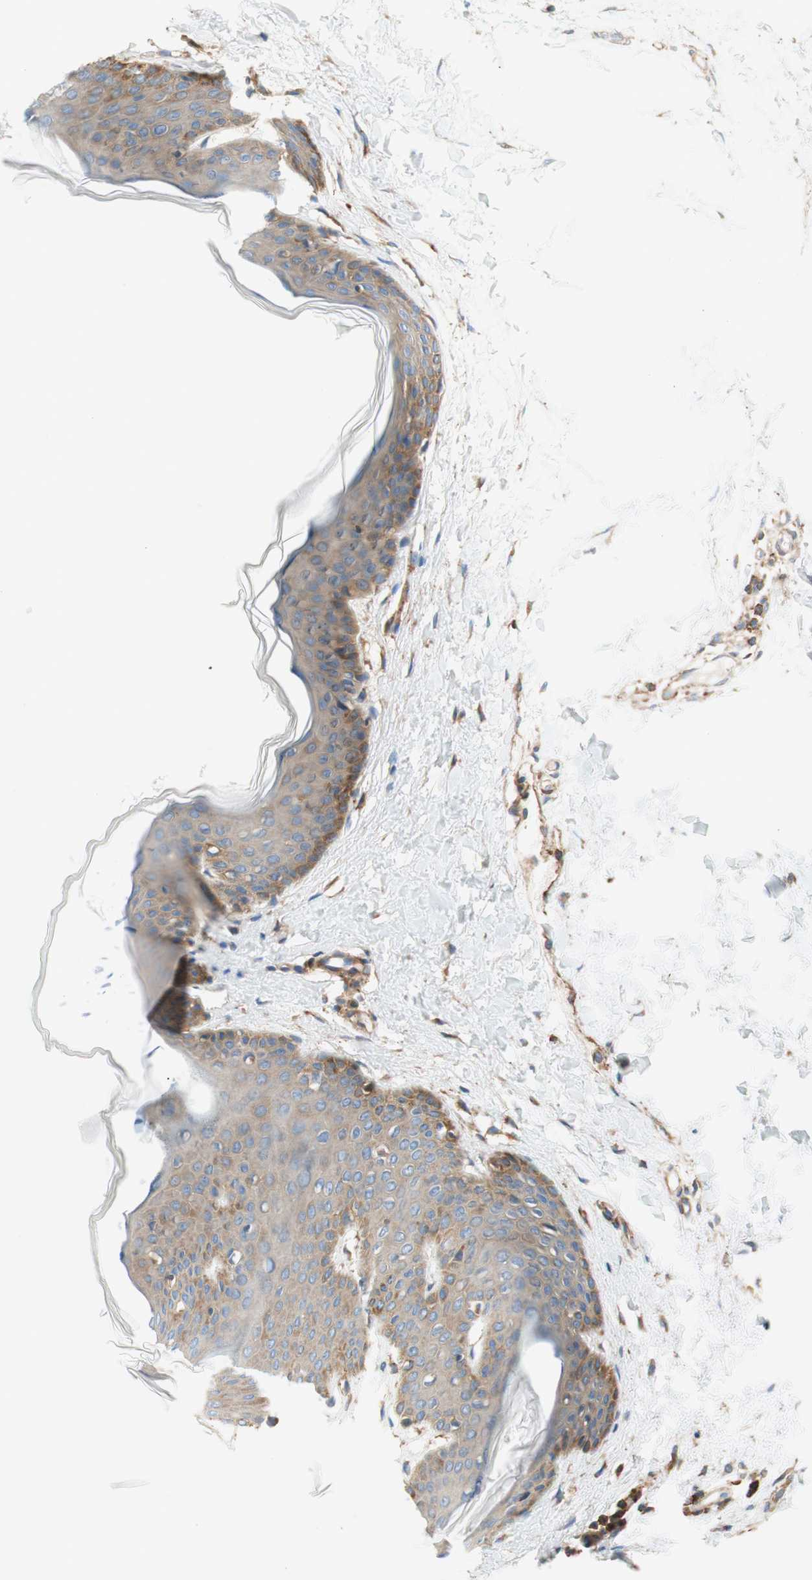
{"staining": {"intensity": "moderate", "quantity": ">75%", "location": "cytoplasmic/membranous"}, "tissue": "skin", "cell_type": "Fibroblasts", "image_type": "normal", "snomed": [{"axis": "morphology", "description": "Normal tissue, NOS"}, {"axis": "topography", "description": "Skin"}], "caption": "A histopathology image showing moderate cytoplasmic/membranous staining in approximately >75% of fibroblasts in normal skin, as visualized by brown immunohistochemical staining.", "gene": "VPS26A", "patient": {"sex": "female", "age": 17}}